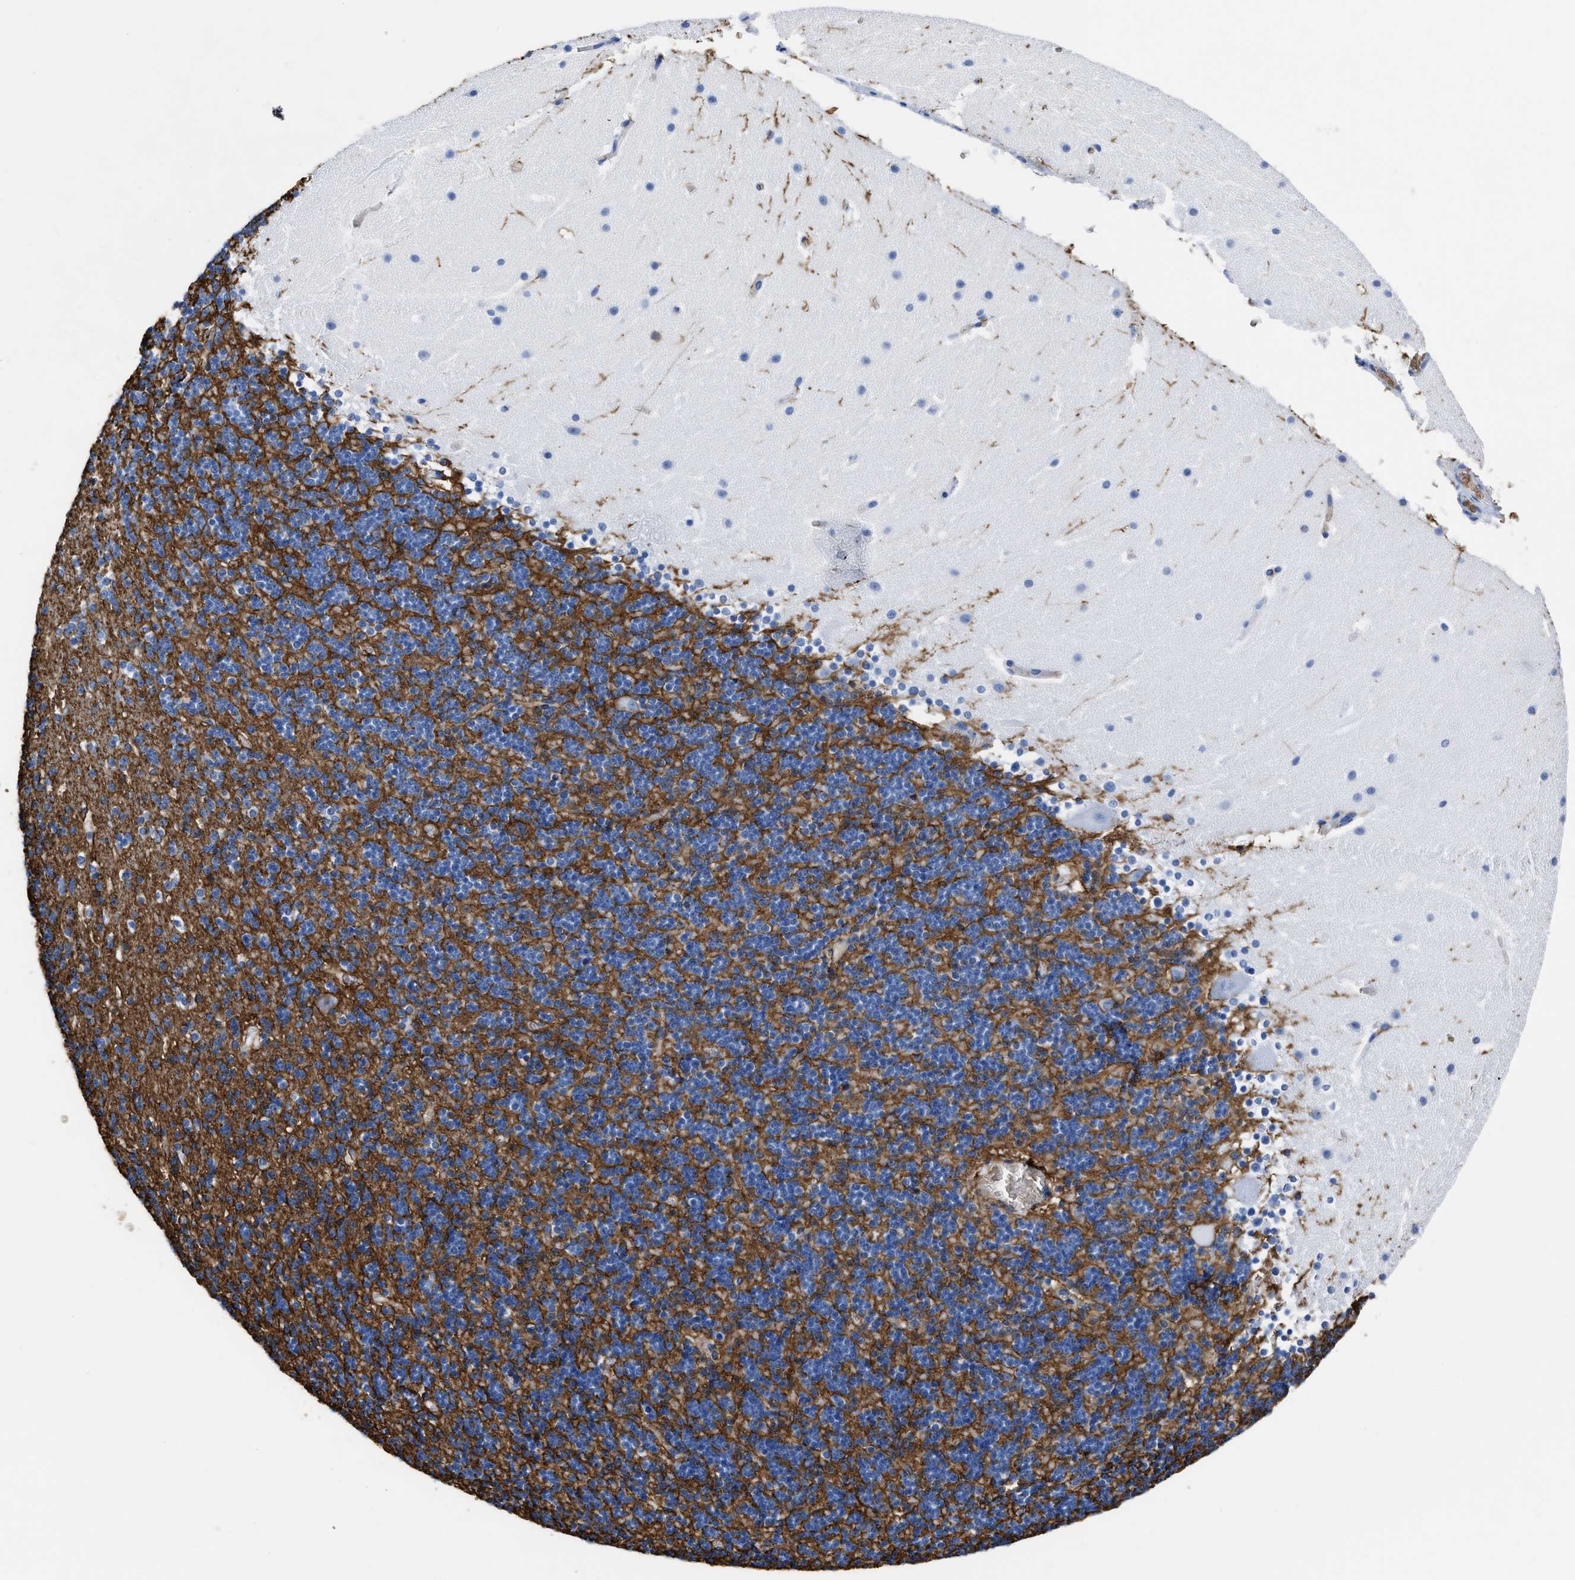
{"staining": {"intensity": "strong", "quantity": ">75%", "location": "cytoplasmic/membranous"}, "tissue": "cerebellum", "cell_type": "Cells in granular layer", "image_type": "normal", "snomed": [{"axis": "morphology", "description": "Normal tissue, NOS"}, {"axis": "topography", "description": "Cerebellum"}], "caption": "High-magnification brightfield microscopy of normal cerebellum stained with DAB (brown) and counterstained with hematoxylin (blue). cells in granular layer exhibit strong cytoplasmic/membranous staining is identified in about>75% of cells. The protein of interest is shown in brown color, while the nuclei are stained blue.", "gene": "AQP1", "patient": {"sex": "male", "age": 45}}